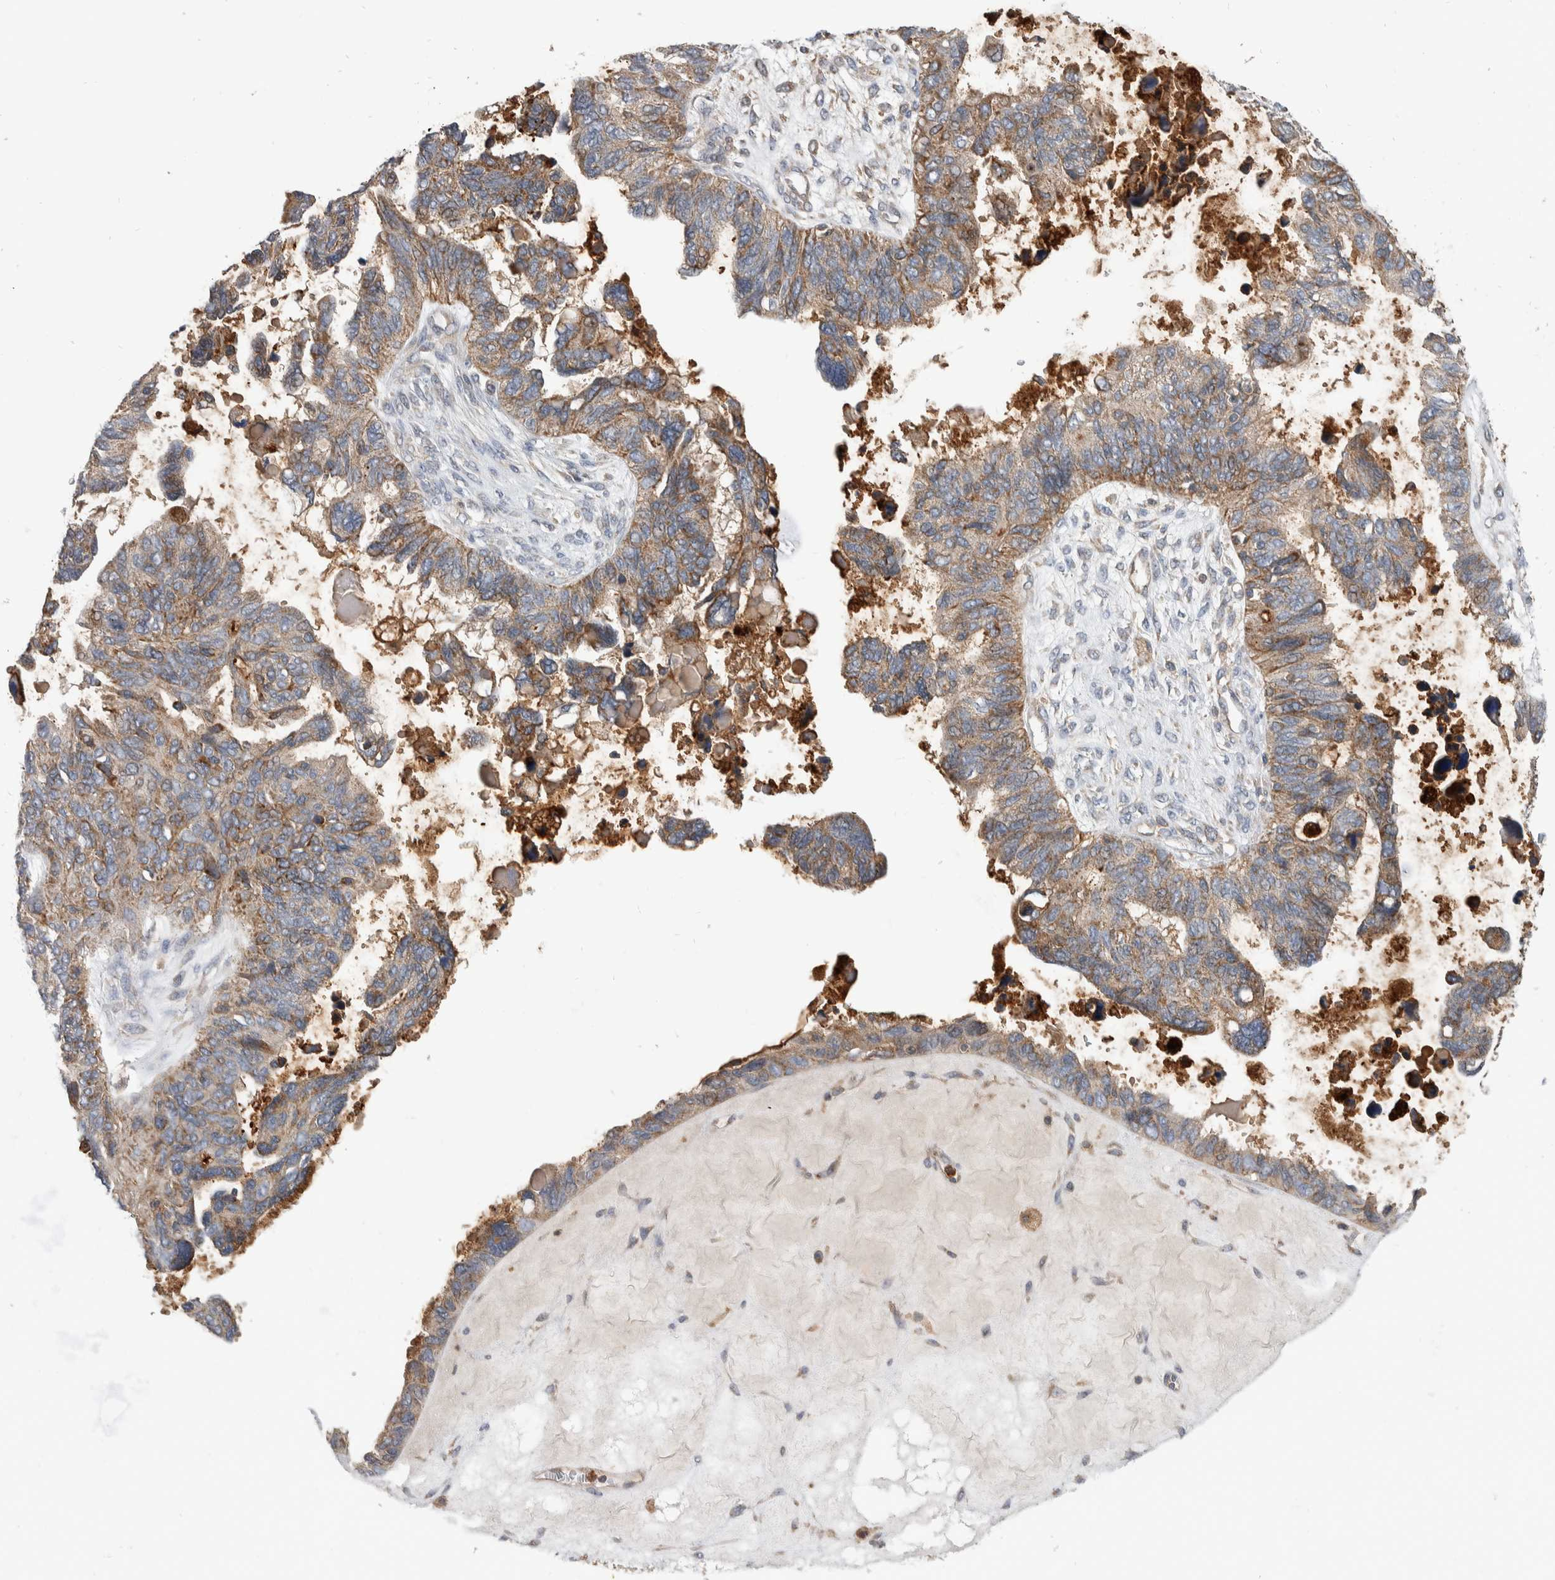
{"staining": {"intensity": "weak", "quantity": ">75%", "location": "cytoplasmic/membranous"}, "tissue": "ovarian cancer", "cell_type": "Tumor cells", "image_type": "cancer", "snomed": [{"axis": "morphology", "description": "Cystadenocarcinoma, serous, NOS"}, {"axis": "topography", "description": "Ovary"}], "caption": "Immunohistochemical staining of human ovarian cancer (serous cystadenocarcinoma) shows weak cytoplasmic/membranous protein expression in approximately >75% of tumor cells.", "gene": "SDCBP", "patient": {"sex": "female", "age": 79}}